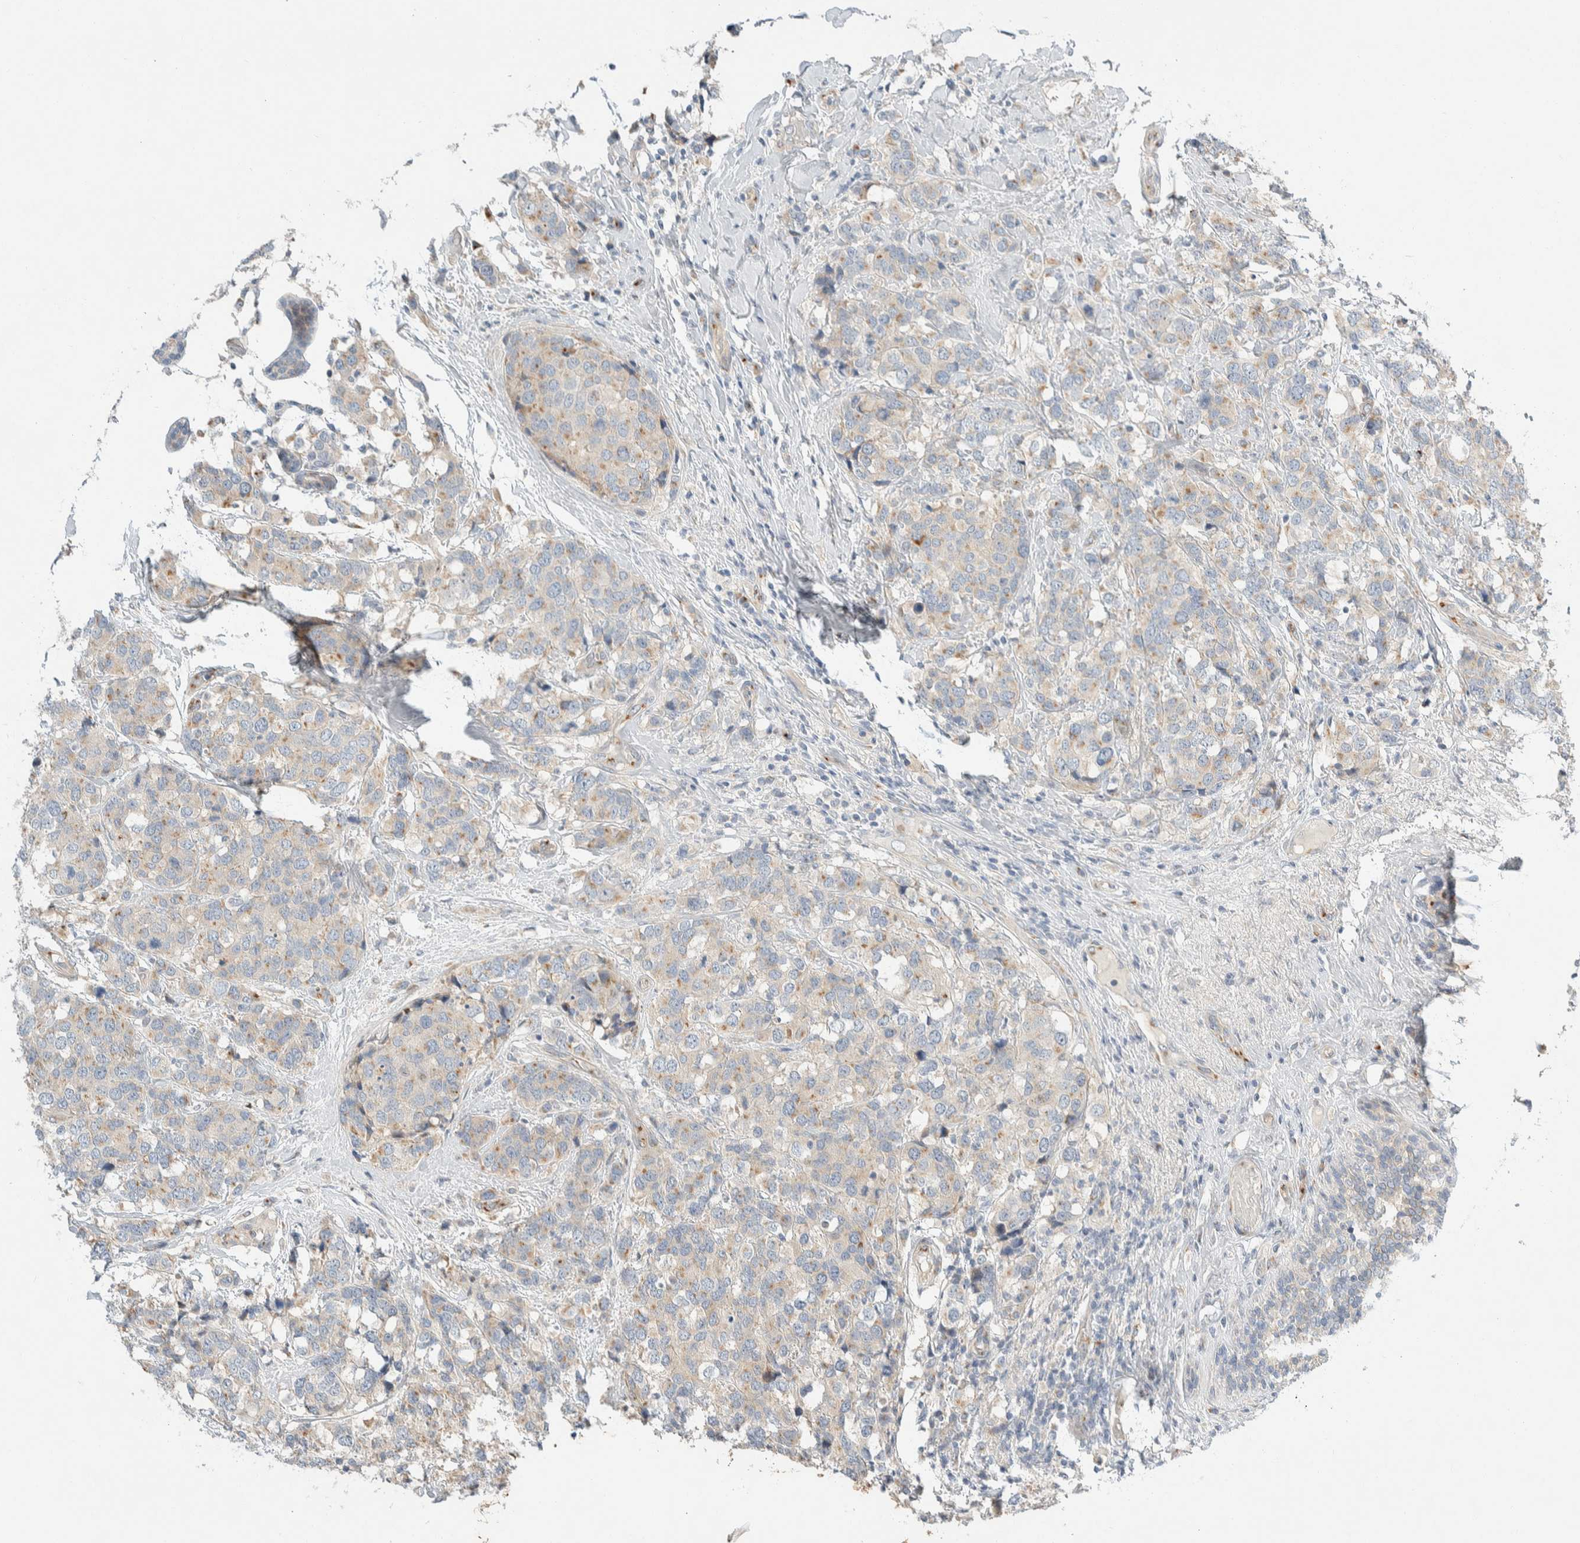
{"staining": {"intensity": "weak", "quantity": "25%-75%", "location": "cytoplasmic/membranous"}, "tissue": "breast cancer", "cell_type": "Tumor cells", "image_type": "cancer", "snomed": [{"axis": "morphology", "description": "Lobular carcinoma"}, {"axis": "topography", "description": "Breast"}], "caption": "Weak cytoplasmic/membranous protein staining is present in about 25%-75% of tumor cells in breast cancer (lobular carcinoma).", "gene": "TMEM184B", "patient": {"sex": "female", "age": 59}}